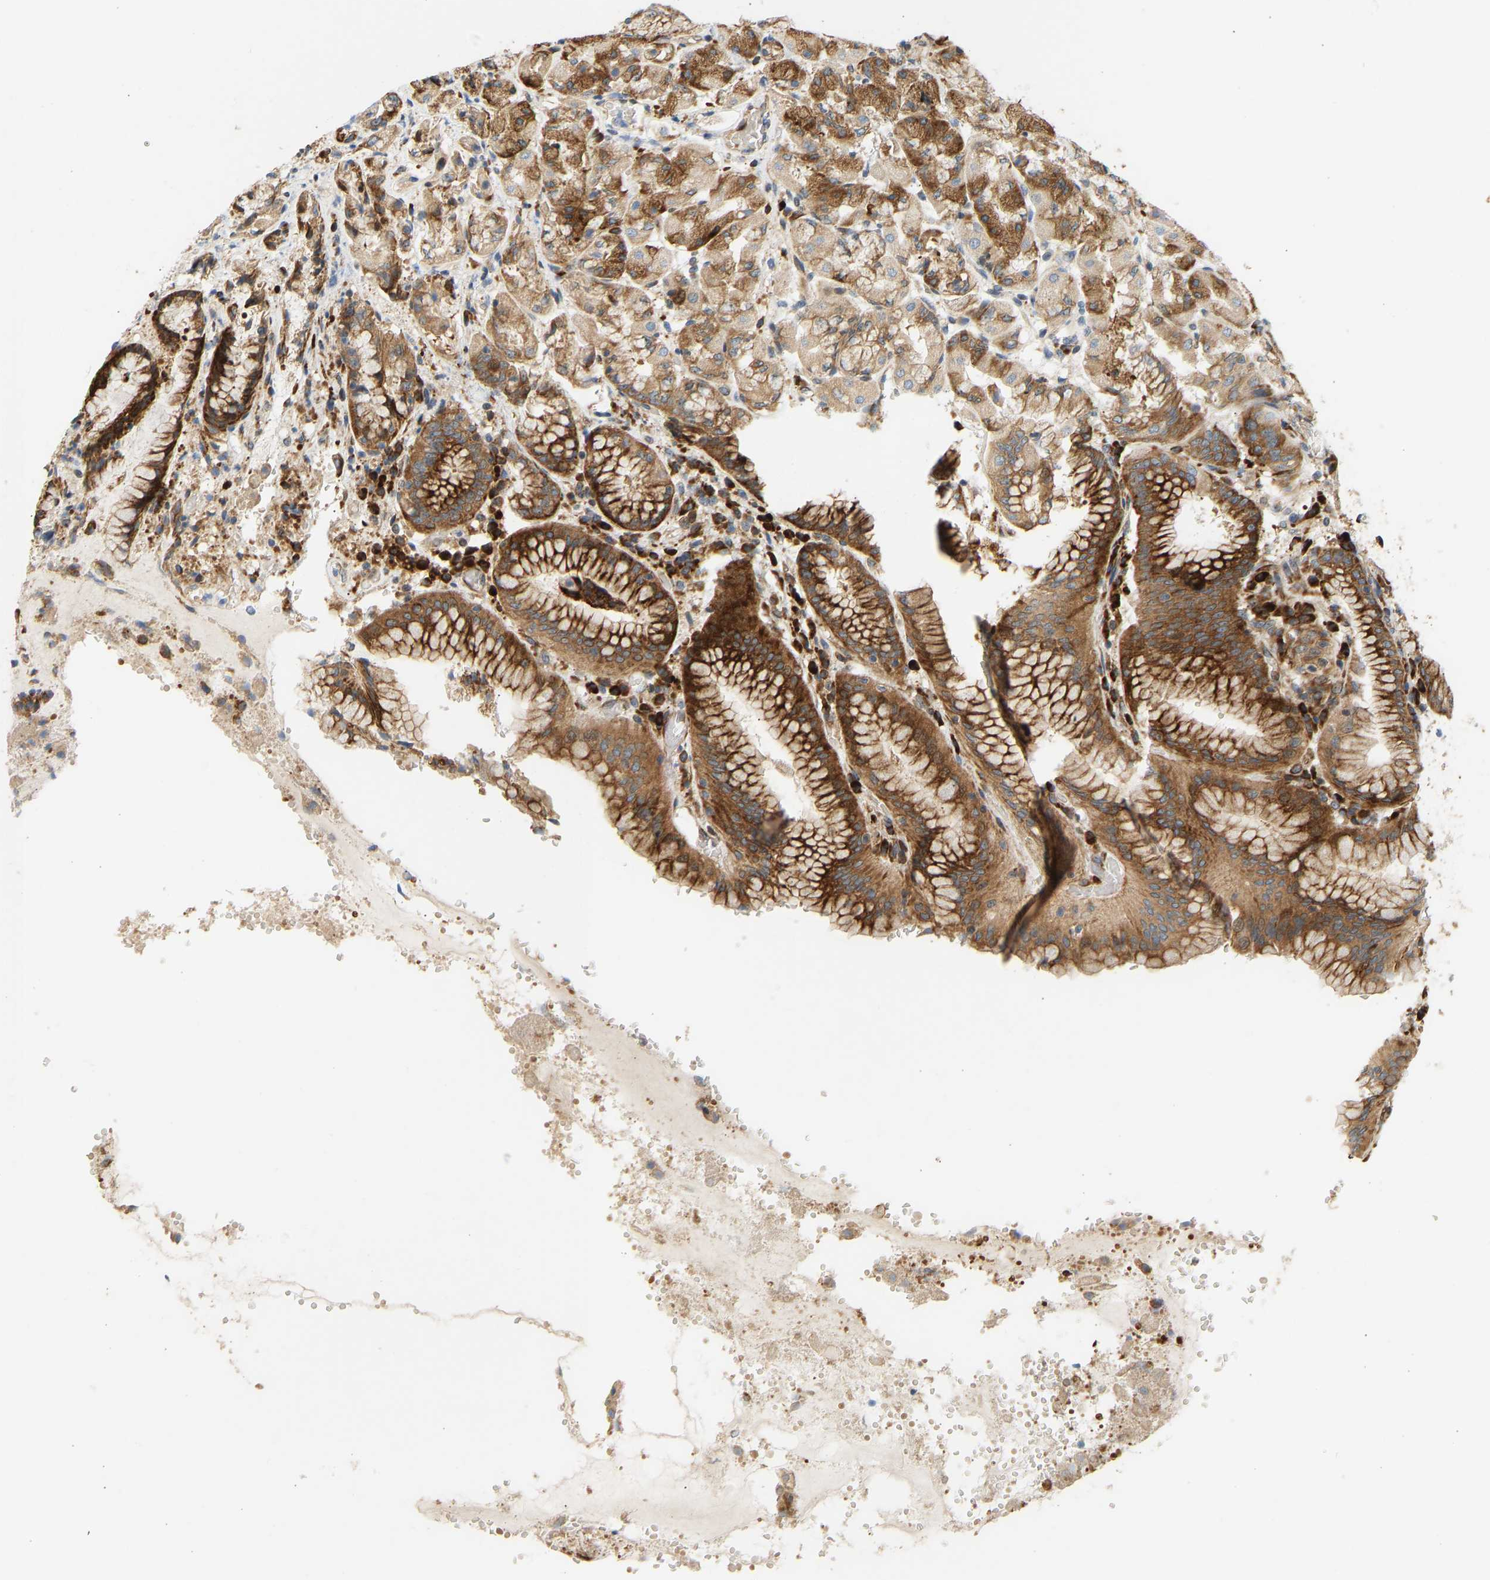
{"staining": {"intensity": "strong", "quantity": ">75%", "location": "cytoplasmic/membranous"}, "tissue": "stomach", "cell_type": "Glandular cells", "image_type": "normal", "snomed": [{"axis": "morphology", "description": "Normal tissue, NOS"}, {"axis": "topography", "description": "Stomach"}, {"axis": "topography", "description": "Stomach, lower"}], "caption": "DAB immunohistochemical staining of unremarkable human stomach demonstrates strong cytoplasmic/membranous protein staining in about >75% of glandular cells. (Brightfield microscopy of DAB IHC at high magnification).", "gene": "RPS14", "patient": {"sex": "female", "age": 56}}